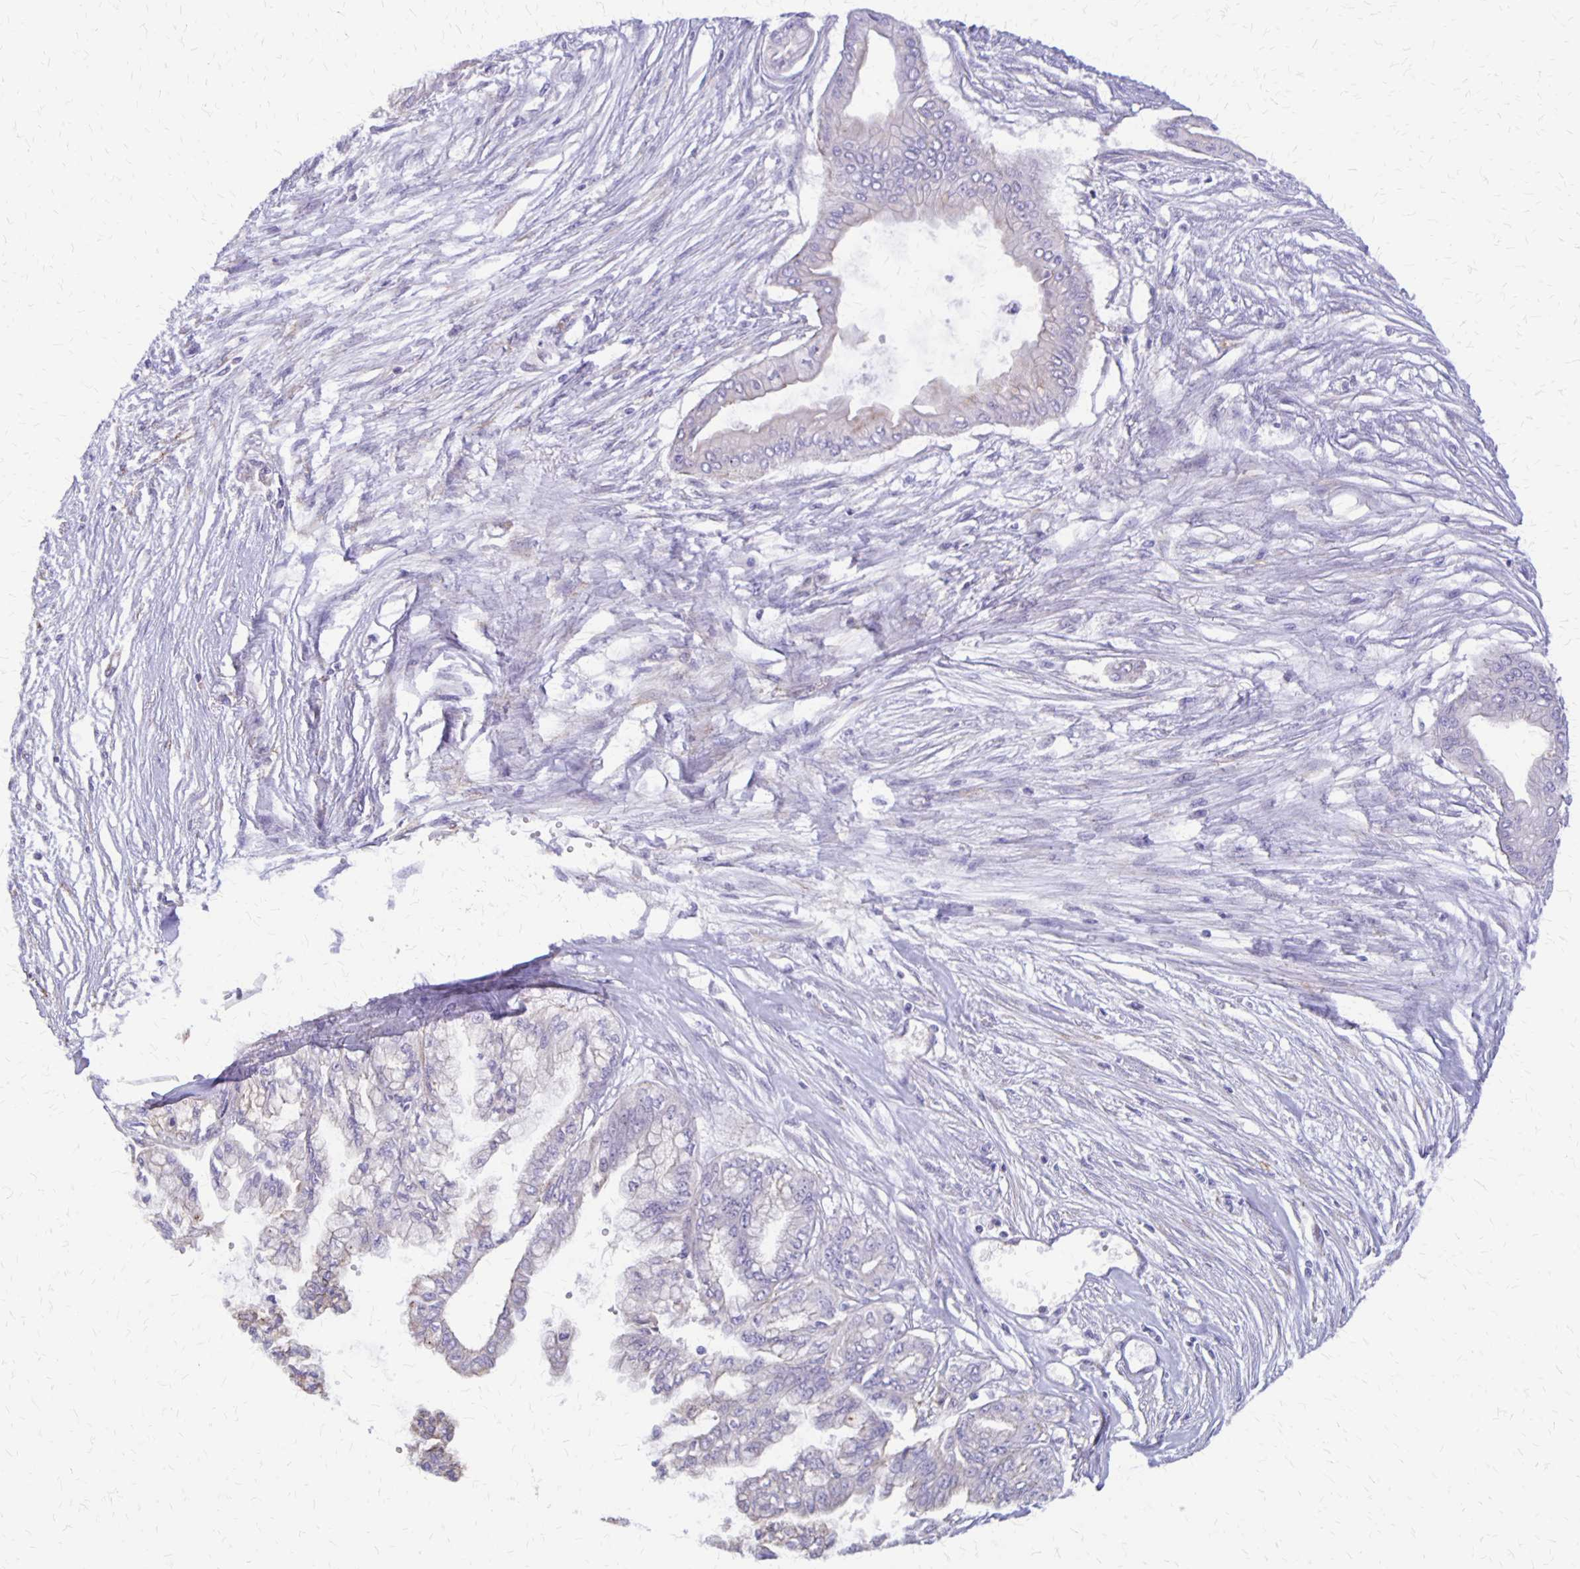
{"staining": {"intensity": "negative", "quantity": "none", "location": "none"}, "tissue": "pancreatic cancer", "cell_type": "Tumor cells", "image_type": "cancer", "snomed": [{"axis": "morphology", "description": "Adenocarcinoma, NOS"}, {"axis": "topography", "description": "Pancreas"}], "caption": "Tumor cells show no significant protein staining in pancreatic cancer (adenocarcinoma).", "gene": "SEPTIN5", "patient": {"sex": "female", "age": 68}}